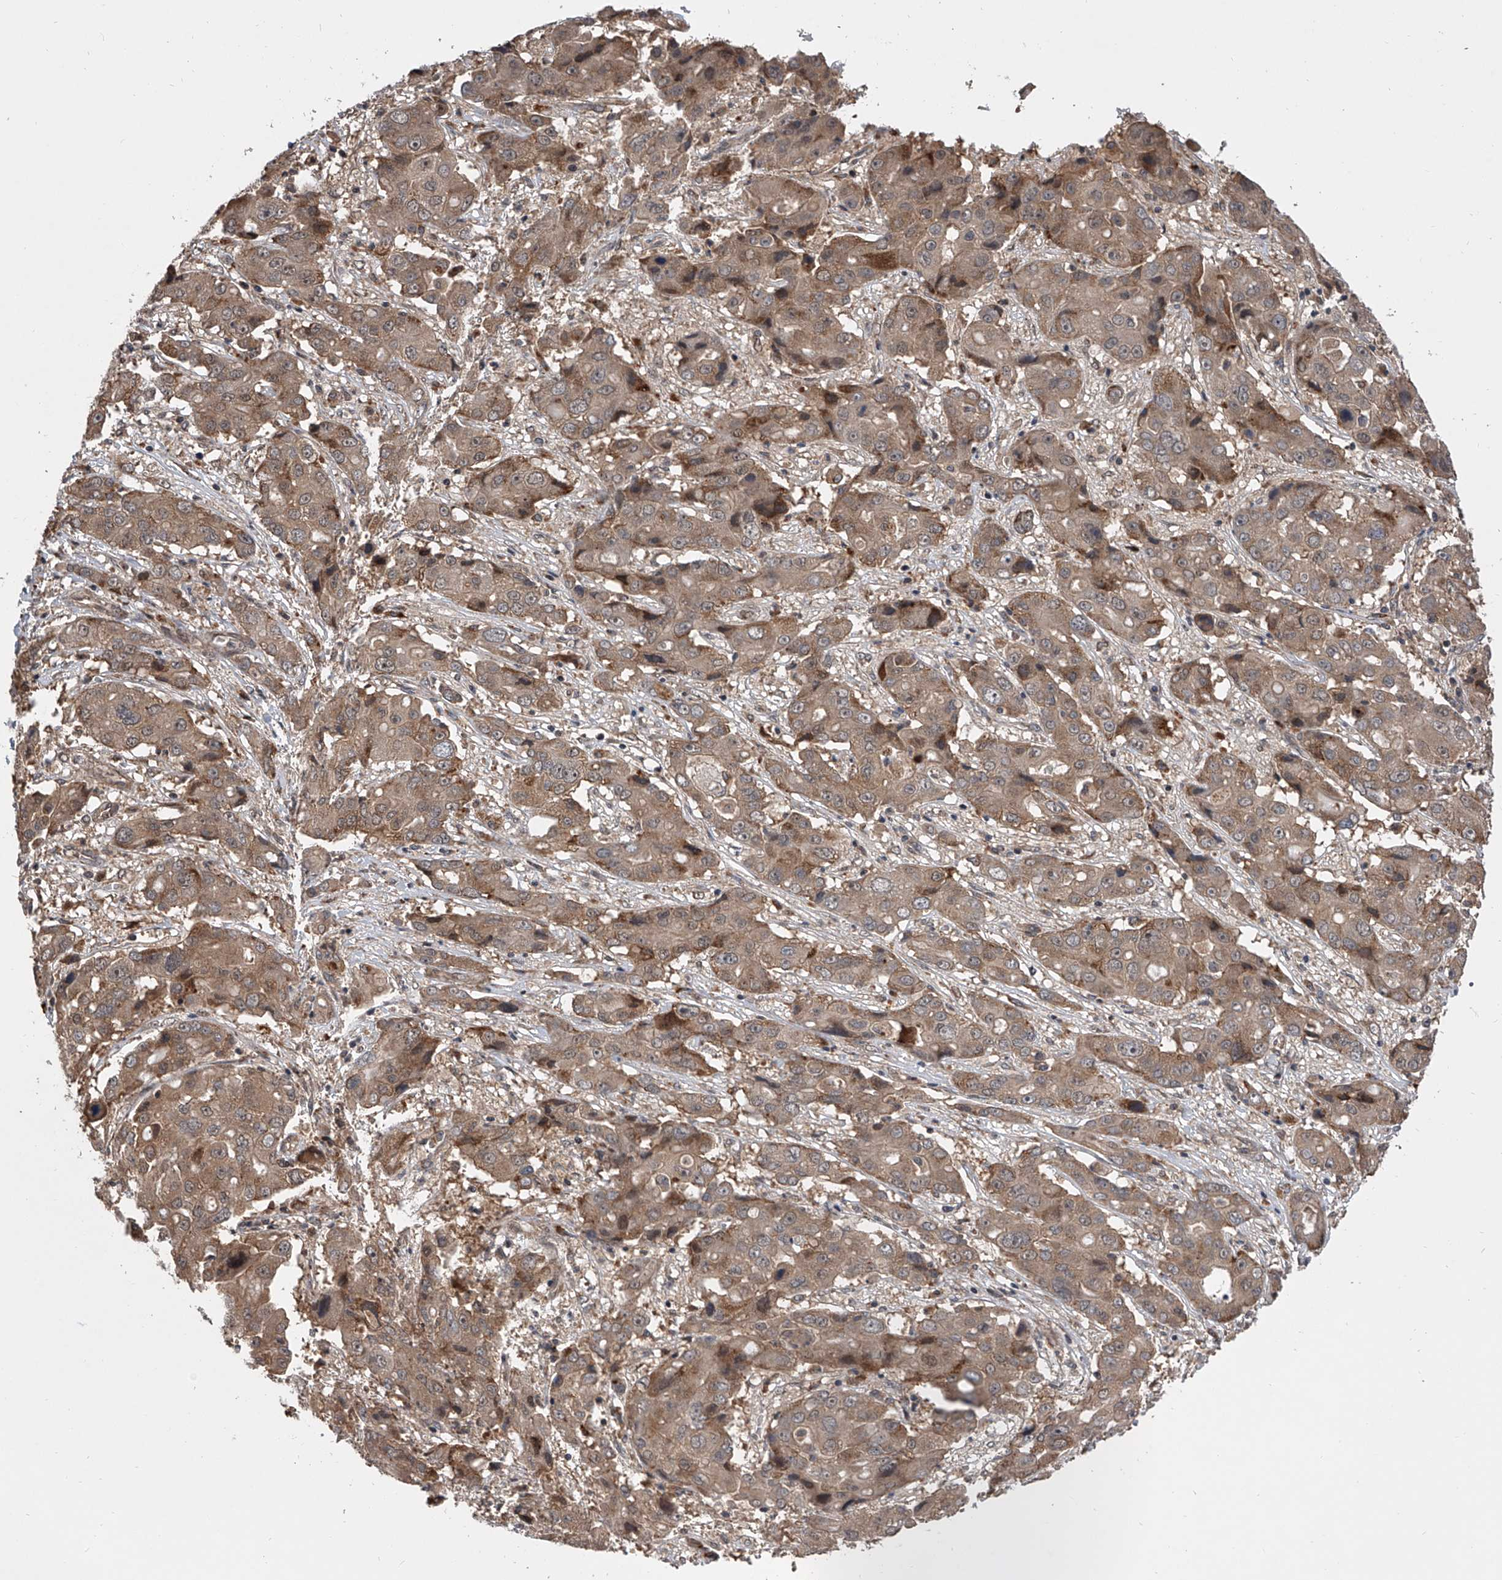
{"staining": {"intensity": "moderate", "quantity": ">75%", "location": "cytoplasmic/membranous"}, "tissue": "liver cancer", "cell_type": "Tumor cells", "image_type": "cancer", "snomed": [{"axis": "morphology", "description": "Cholangiocarcinoma"}, {"axis": "topography", "description": "Liver"}], "caption": "Liver cancer (cholangiocarcinoma) stained with DAB immunohistochemistry displays medium levels of moderate cytoplasmic/membranous staining in about >75% of tumor cells.", "gene": "GEMIN8", "patient": {"sex": "male", "age": 67}}